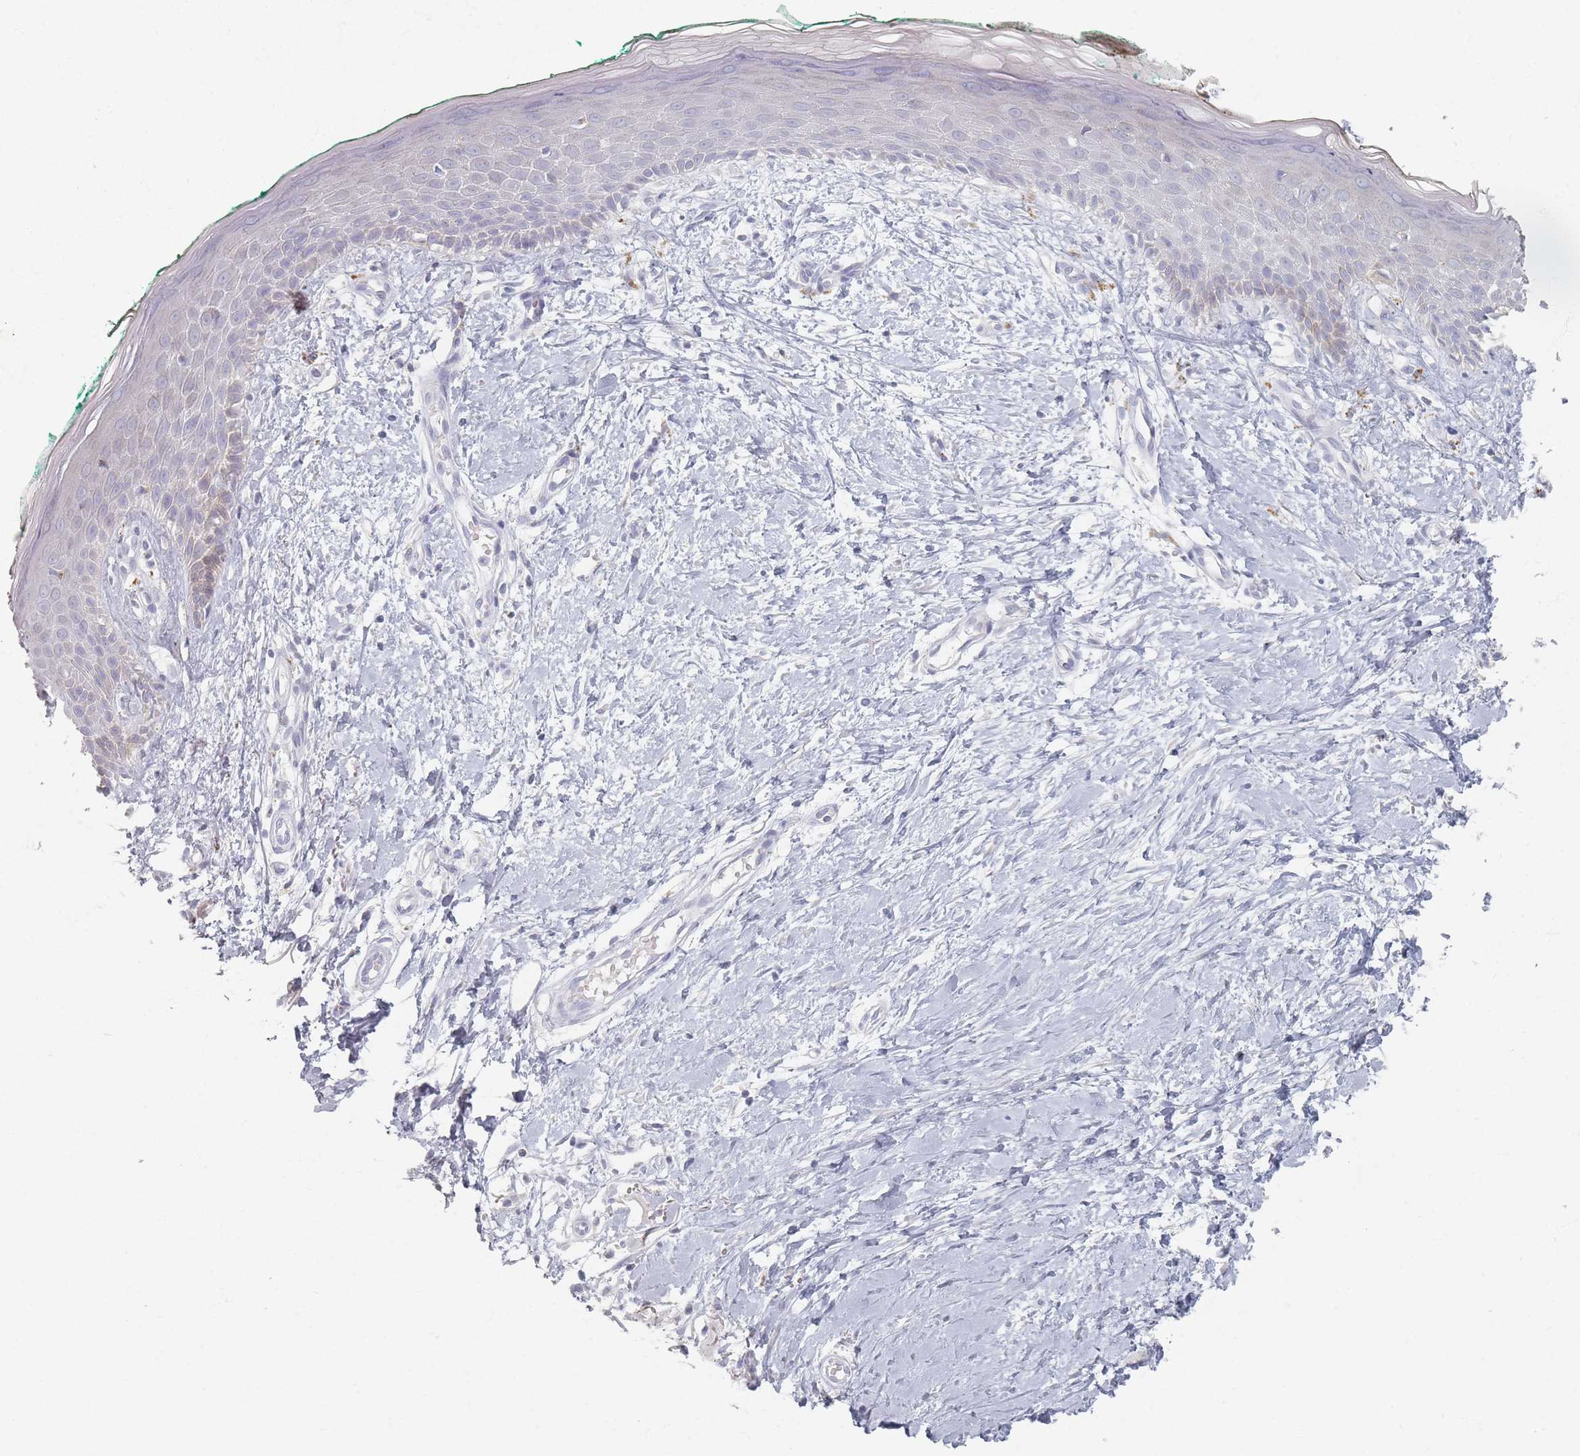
{"staining": {"intensity": "negative", "quantity": "none", "location": "none"}, "tissue": "skin", "cell_type": "Fibroblasts", "image_type": "normal", "snomed": [{"axis": "morphology", "description": "Normal tissue, NOS"}, {"axis": "morphology", "description": "Malignant melanoma, NOS"}, {"axis": "topography", "description": "Skin"}], "caption": "Histopathology image shows no protein staining in fibroblasts of unremarkable skin.", "gene": "ENSG00000251357", "patient": {"sex": "male", "age": 62}}